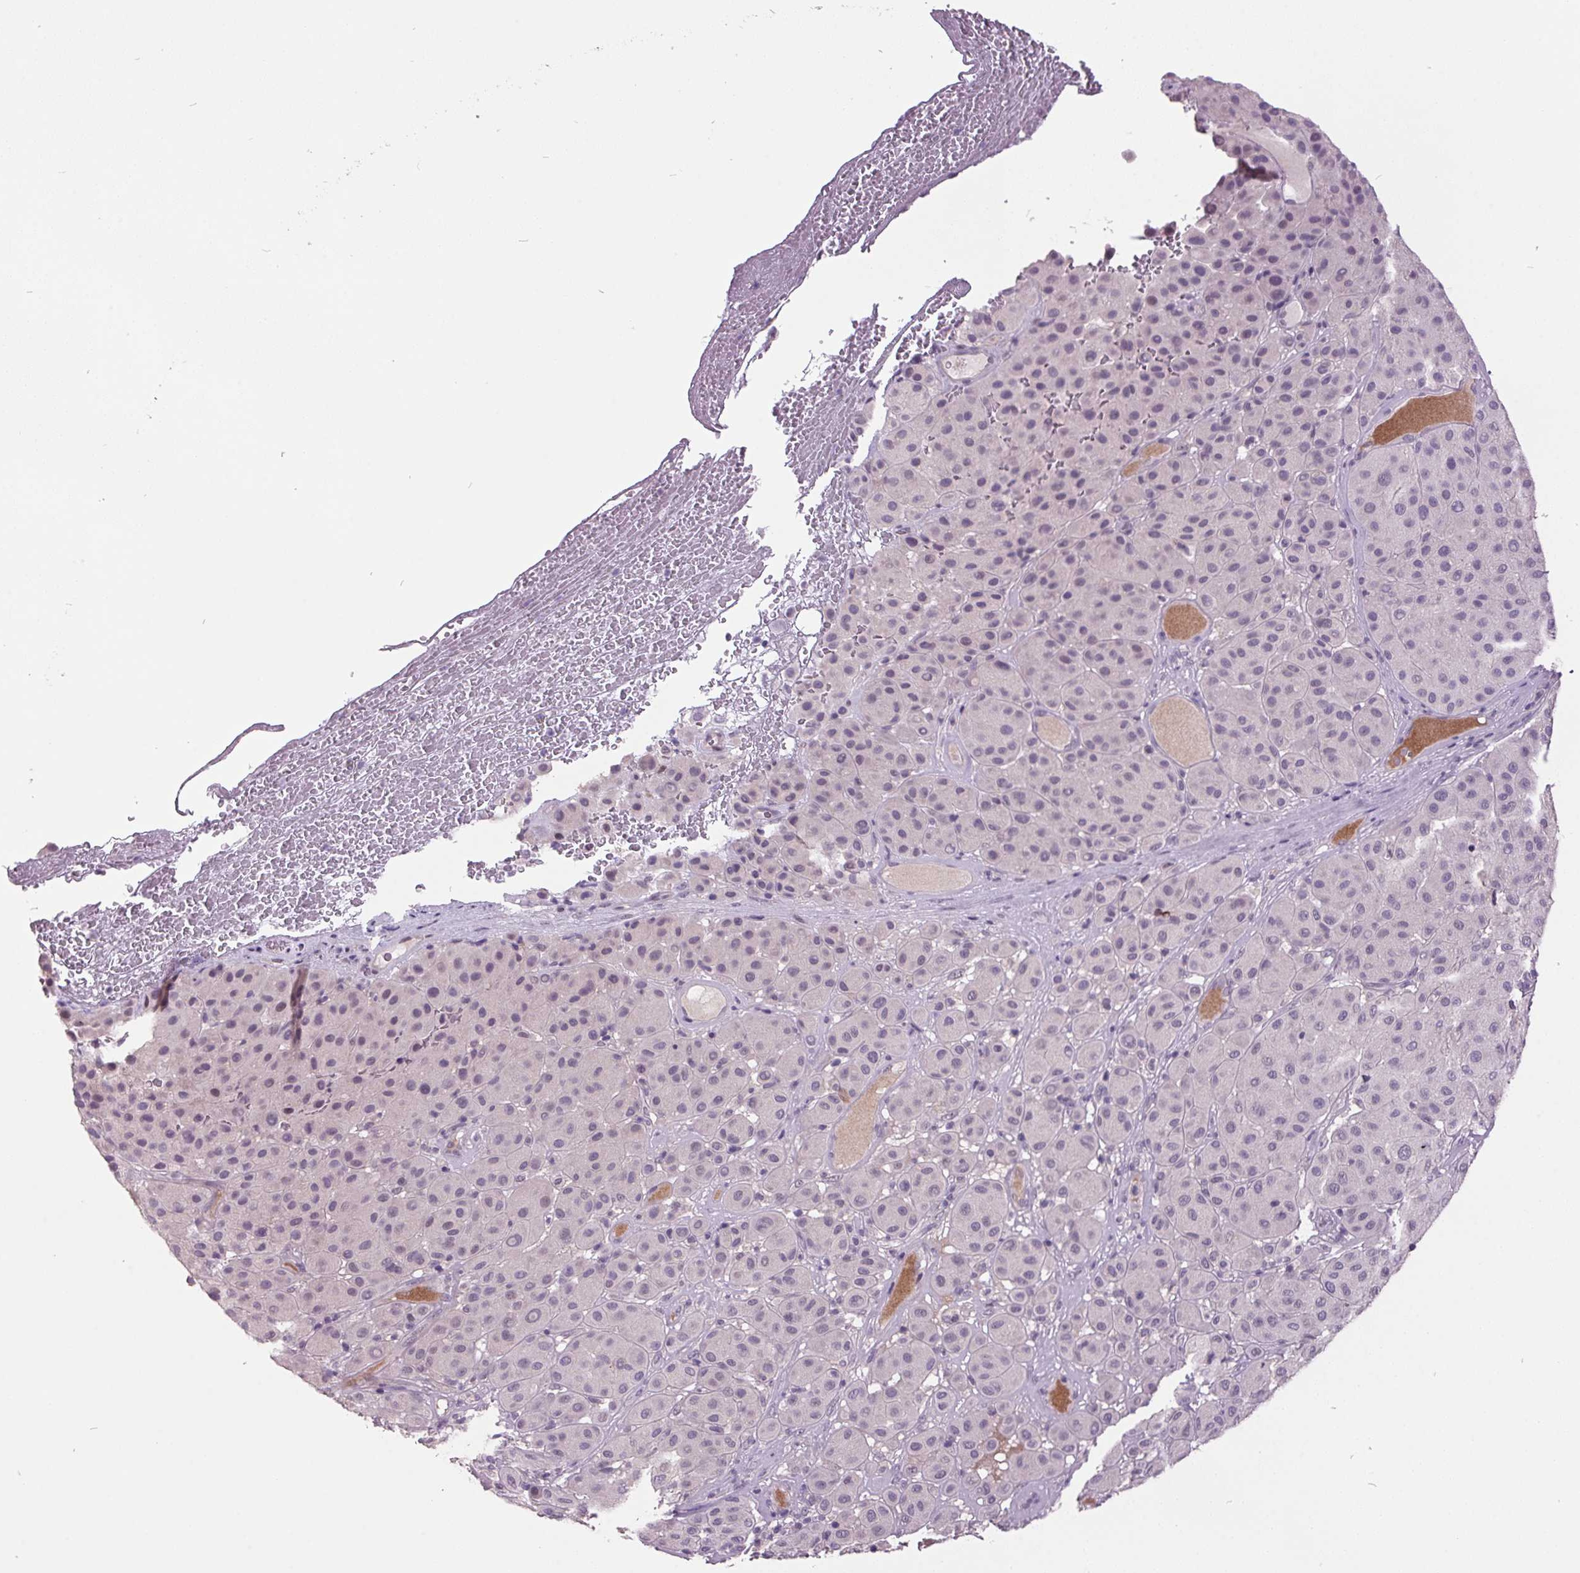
{"staining": {"intensity": "negative", "quantity": "none", "location": "none"}, "tissue": "melanoma", "cell_type": "Tumor cells", "image_type": "cancer", "snomed": [{"axis": "morphology", "description": "Malignant melanoma, Metastatic site"}, {"axis": "topography", "description": "Smooth muscle"}], "caption": "An image of melanoma stained for a protein reveals no brown staining in tumor cells.", "gene": "C2orf16", "patient": {"sex": "male", "age": 41}}